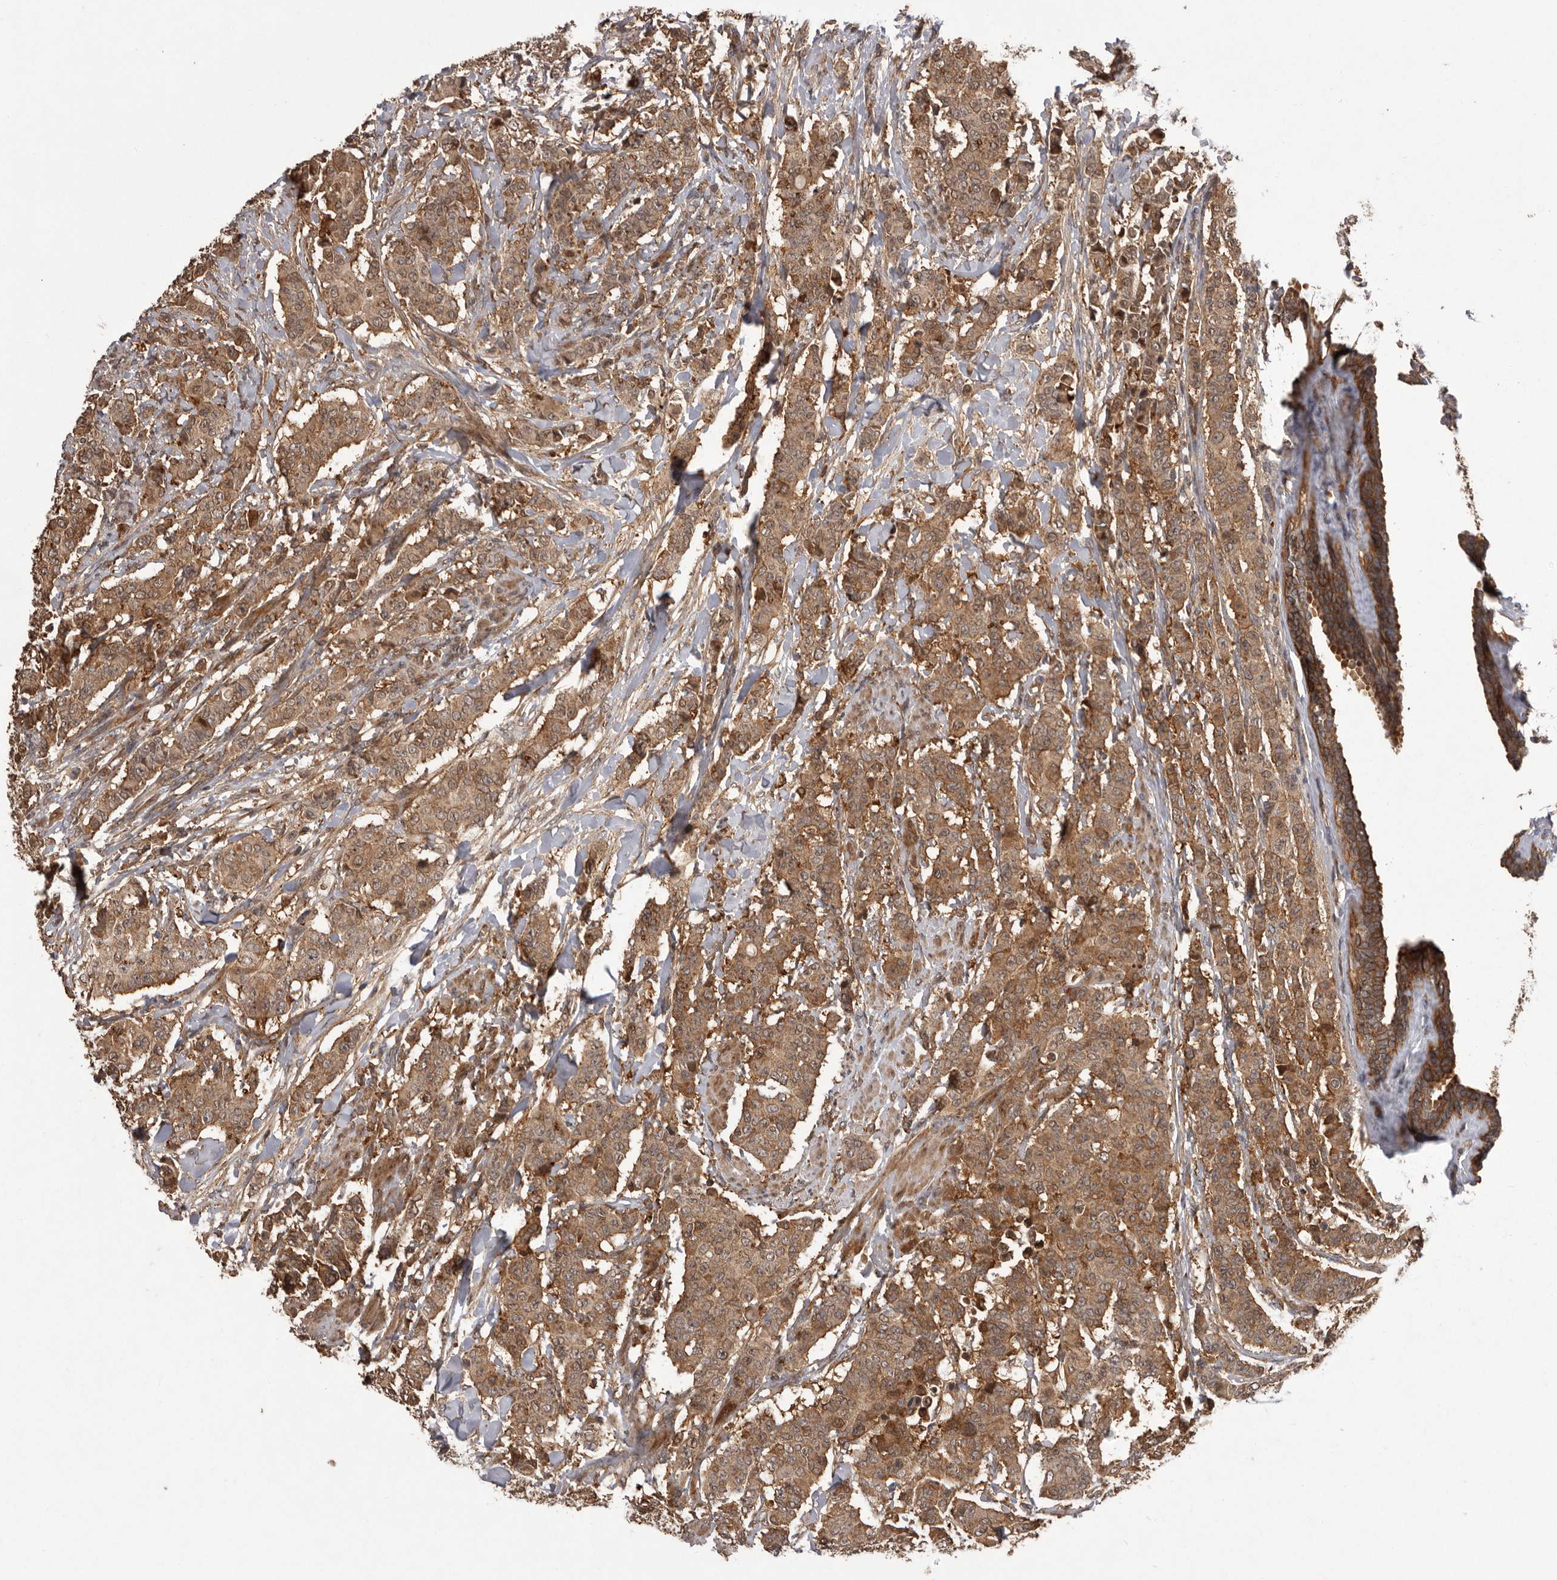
{"staining": {"intensity": "moderate", "quantity": ">75%", "location": "cytoplasmic/membranous"}, "tissue": "breast cancer", "cell_type": "Tumor cells", "image_type": "cancer", "snomed": [{"axis": "morphology", "description": "Duct carcinoma"}, {"axis": "topography", "description": "Breast"}], "caption": "Human infiltrating ductal carcinoma (breast) stained with a brown dye demonstrates moderate cytoplasmic/membranous positive expression in about >75% of tumor cells.", "gene": "SLC22A3", "patient": {"sex": "female", "age": 40}}